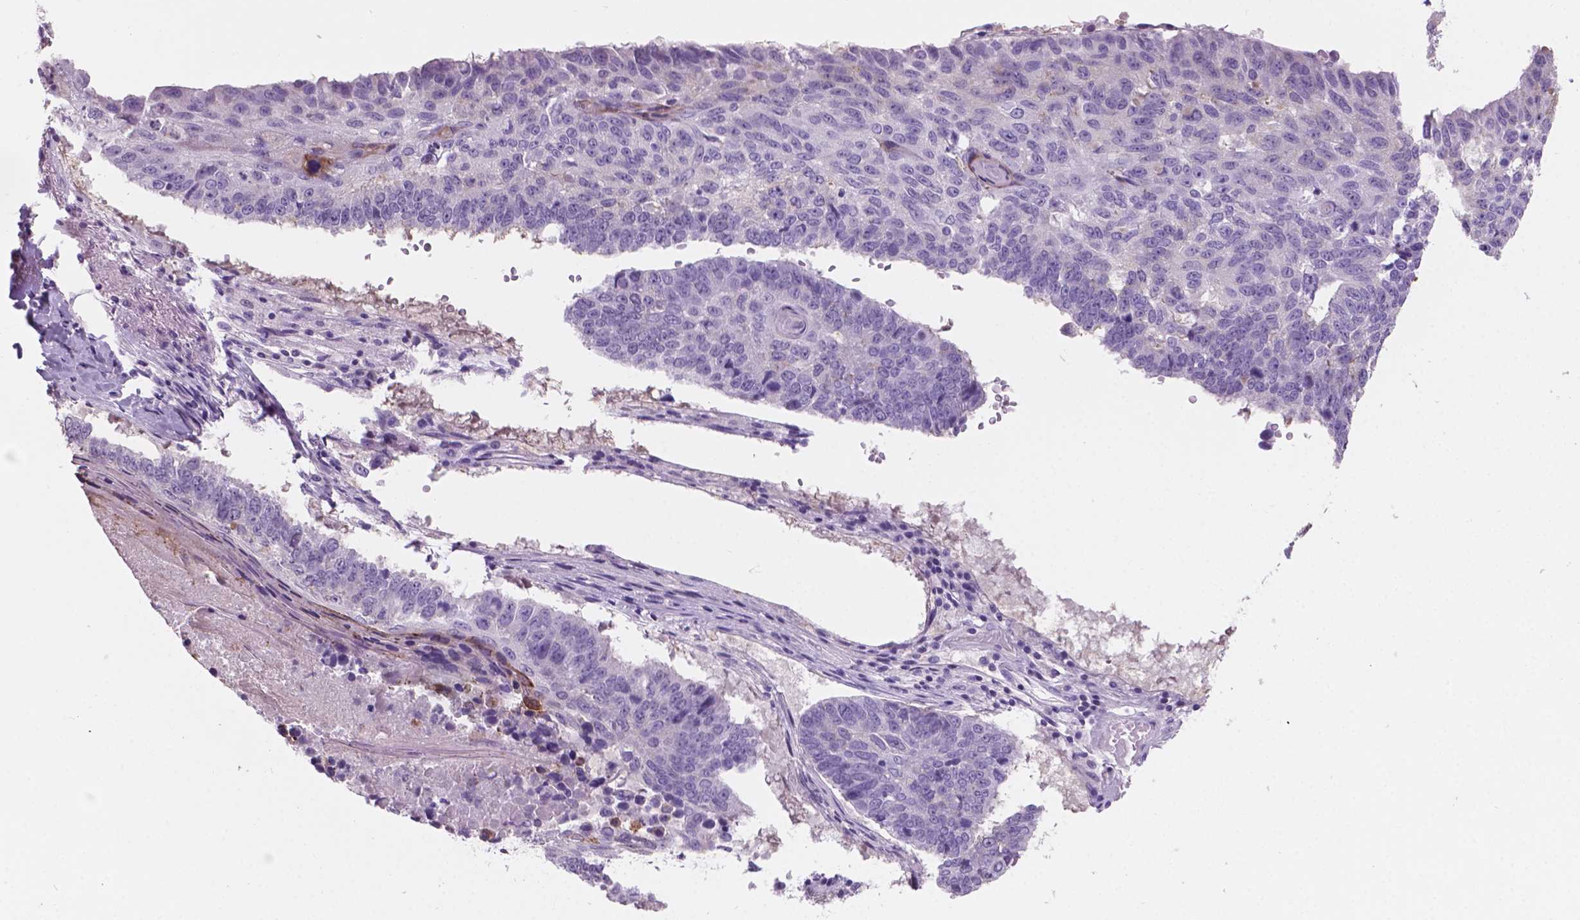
{"staining": {"intensity": "negative", "quantity": "none", "location": "none"}, "tissue": "lung cancer", "cell_type": "Tumor cells", "image_type": "cancer", "snomed": [{"axis": "morphology", "description": "Squamous cell carcinoma, NOS"}, {"axis": "topography", "description": "Lung"}], "caption": "Immunohistochemistry micrograph of human lung squamous cell carcinoma stained for a protein (brown), which demonstrates no expression in tumor cells.", "gene": "SBSN", "patient": {"sex": "male", "age": 73}}